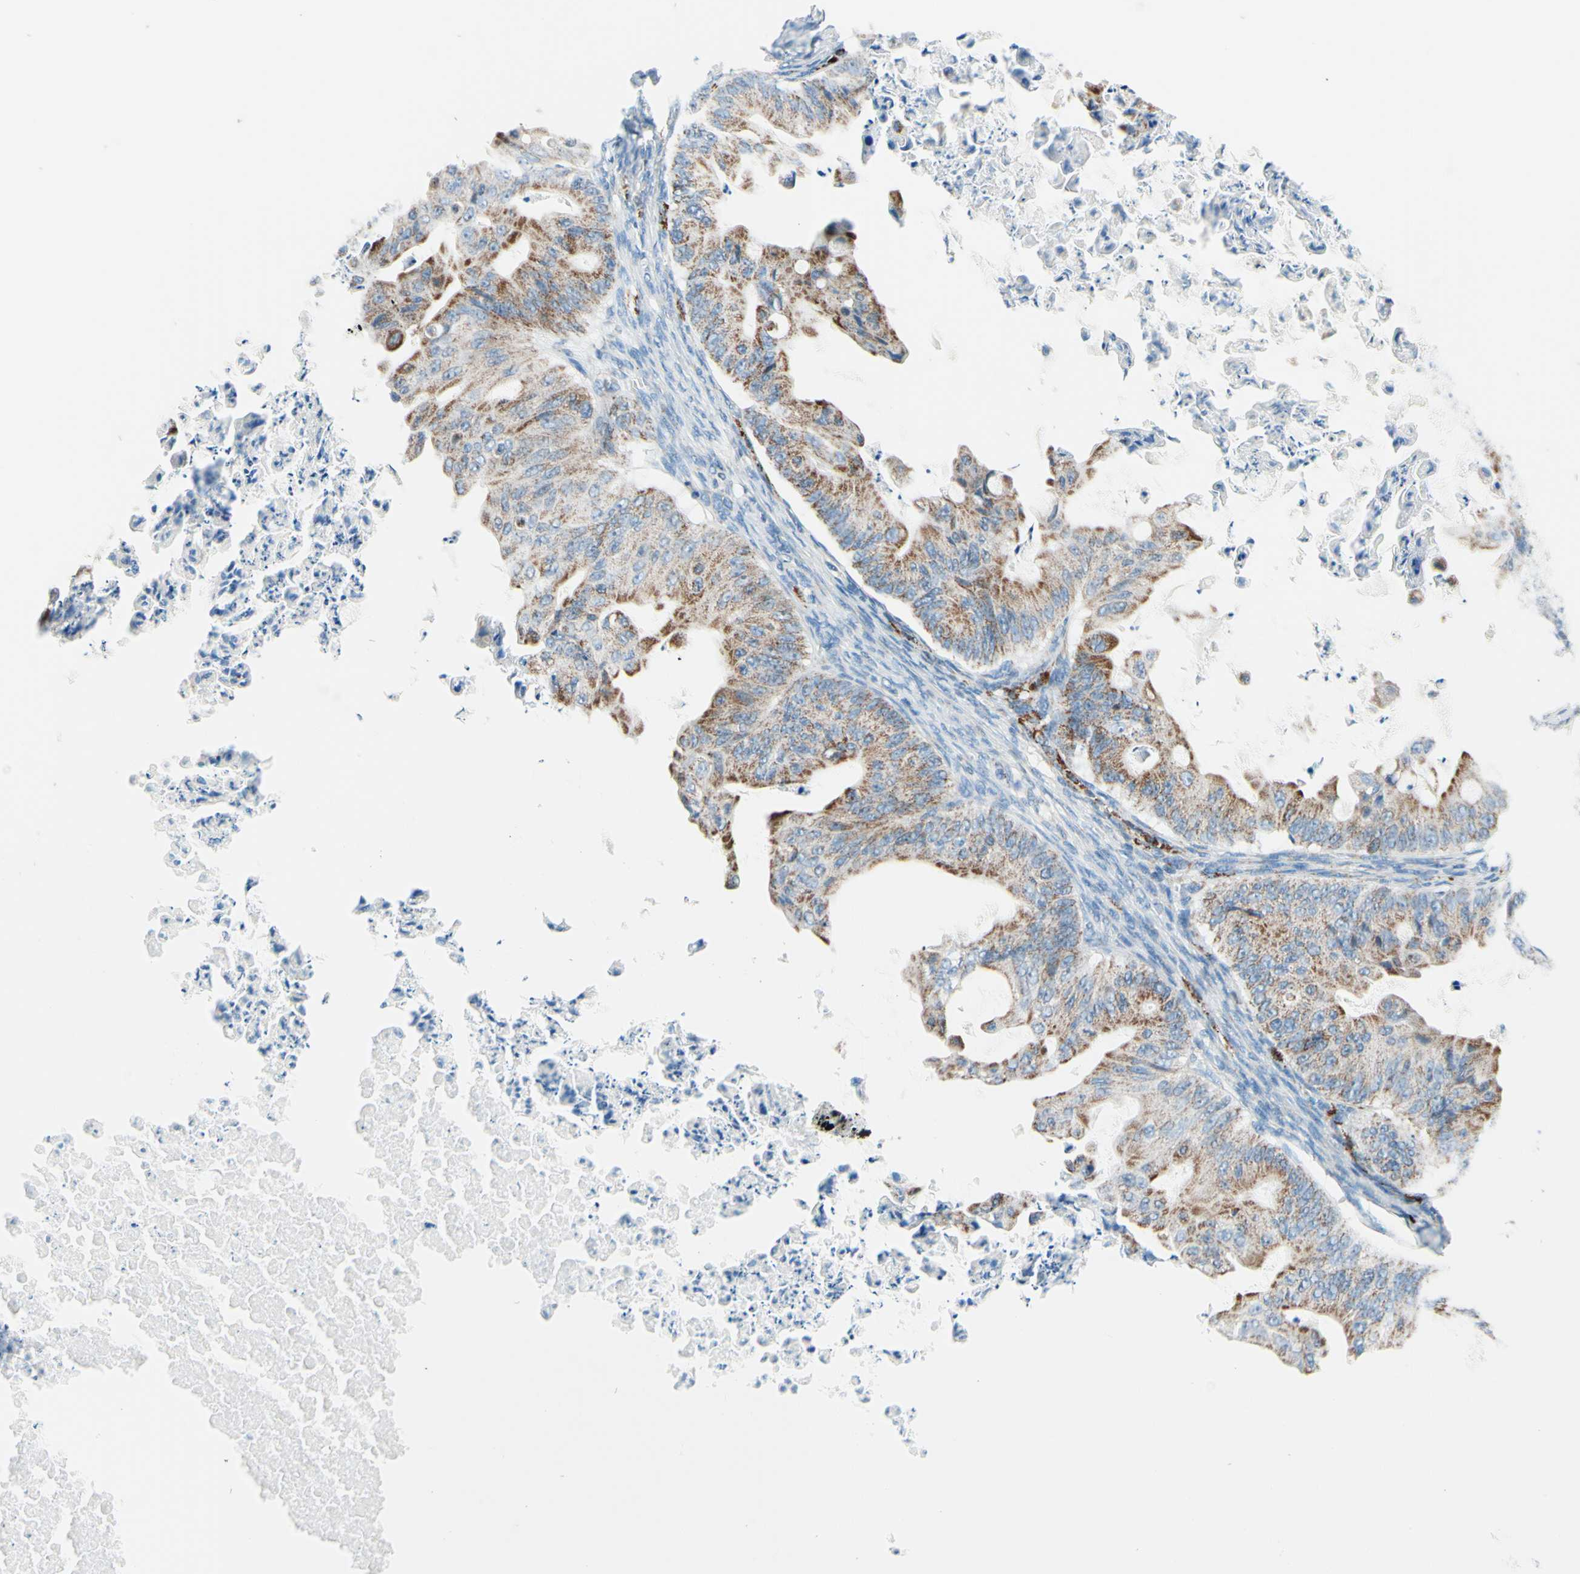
{"staining": {"intensity": "moderate", "quantity": ">75%", "location": "cytoplasmic/membranous"}, "tissue": "ovarian cancer", "cell_type": "Tumor cells", "image_type": "cancer", "snomed": [{"axis": "morphology", "description": "Cystadenocarcinoma, mucinous, NOS"}, {"axis": "topography", "description": "Ovary"}], "caption": "Human ovarian cancer stained with a brown dye demonstrates moderate cytoplasmic/membranous positive positivity in about >75% of tumor cells.", "gene": "CBX7", "patient": {"sex": "female", "age": 37}}